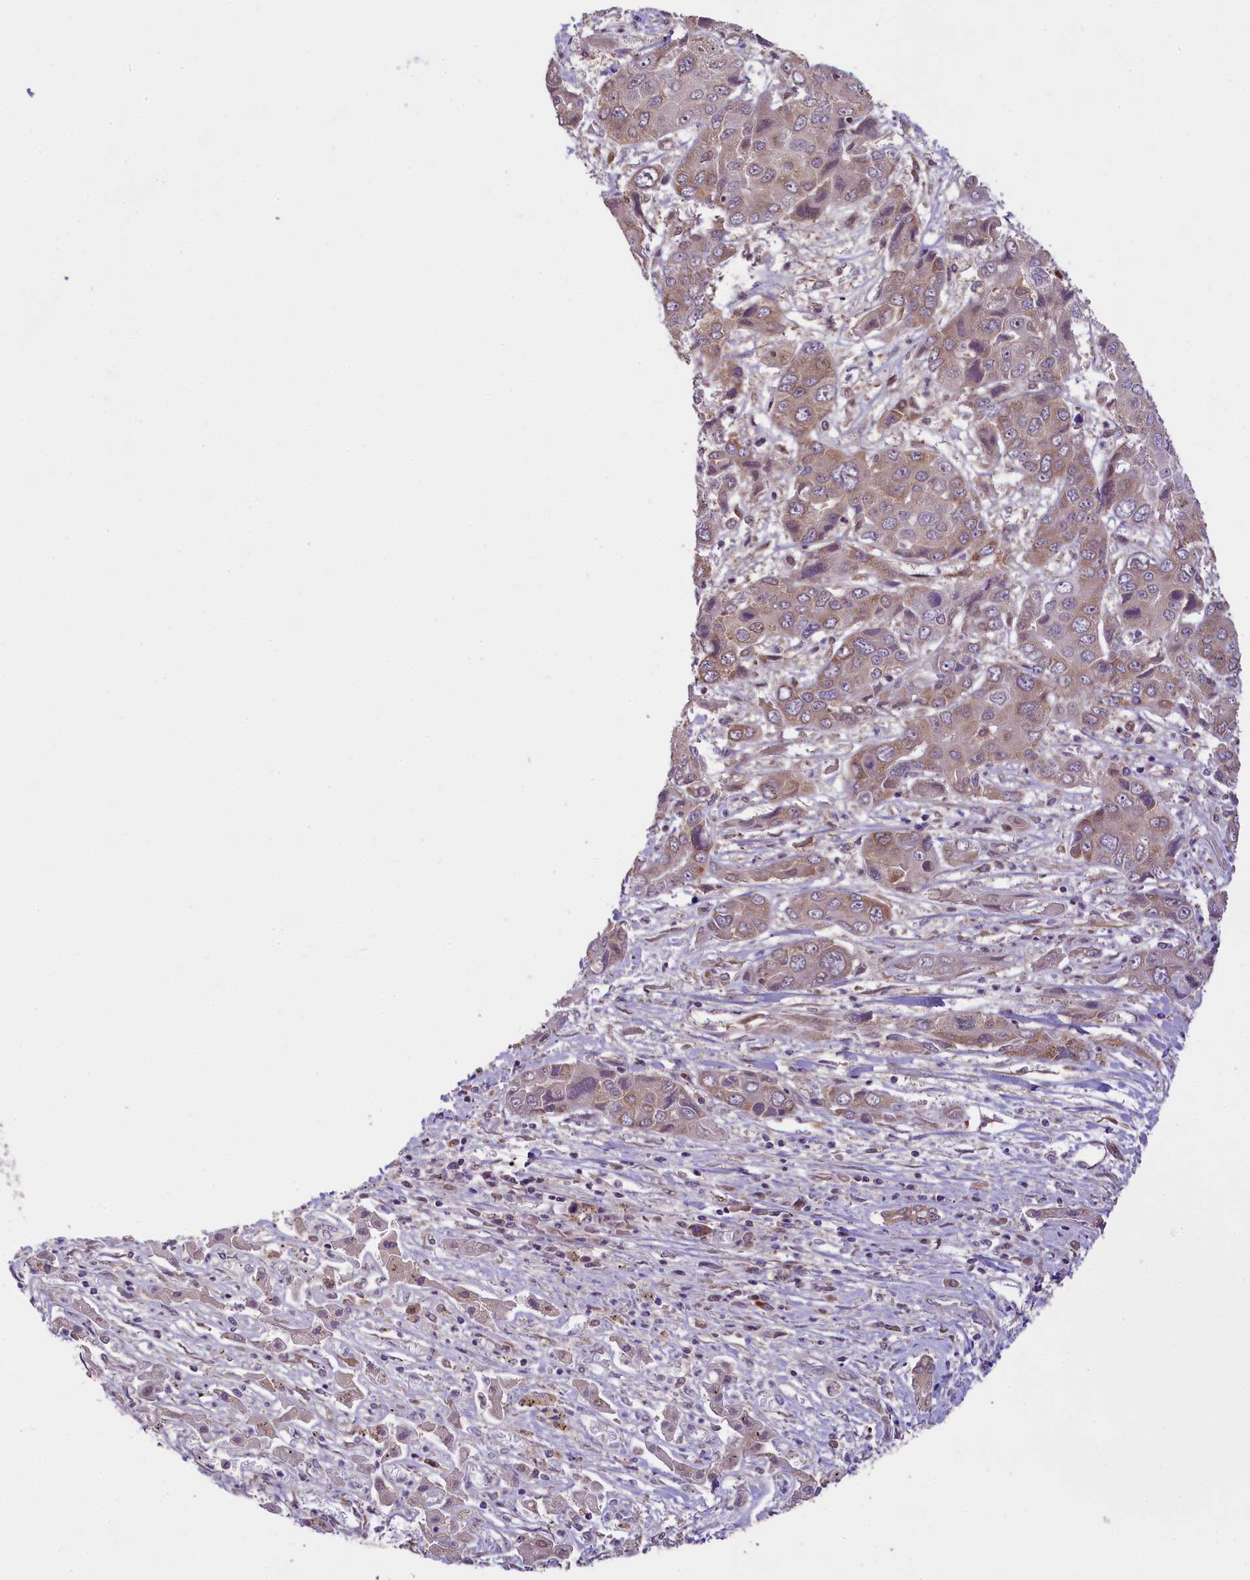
{"staining": {"intensity": "moderate", "quantity": "<25%", "location": "cytoplasmic/membranous"}, "tissue": "liver cancer", "cell_type": "Tumor cells", "image_type": "cancer", "snomed": [{"axis": "morphology", "description": "Cholangiocarcinoma"}, {"axis": "topography", "description": "Liver"}], "caption": "Immunohistochemical staining of human liver cancer reveals low levels of moderate cytoplasmic/membranous positivity in approximately <25% of tumor cells. (DAB (3,3'-diaminobenzidine) IHC with brightfield microscopy, high magnification).", "gene": "RBBP8", "patient": {"sex": "male", "age": 67}}